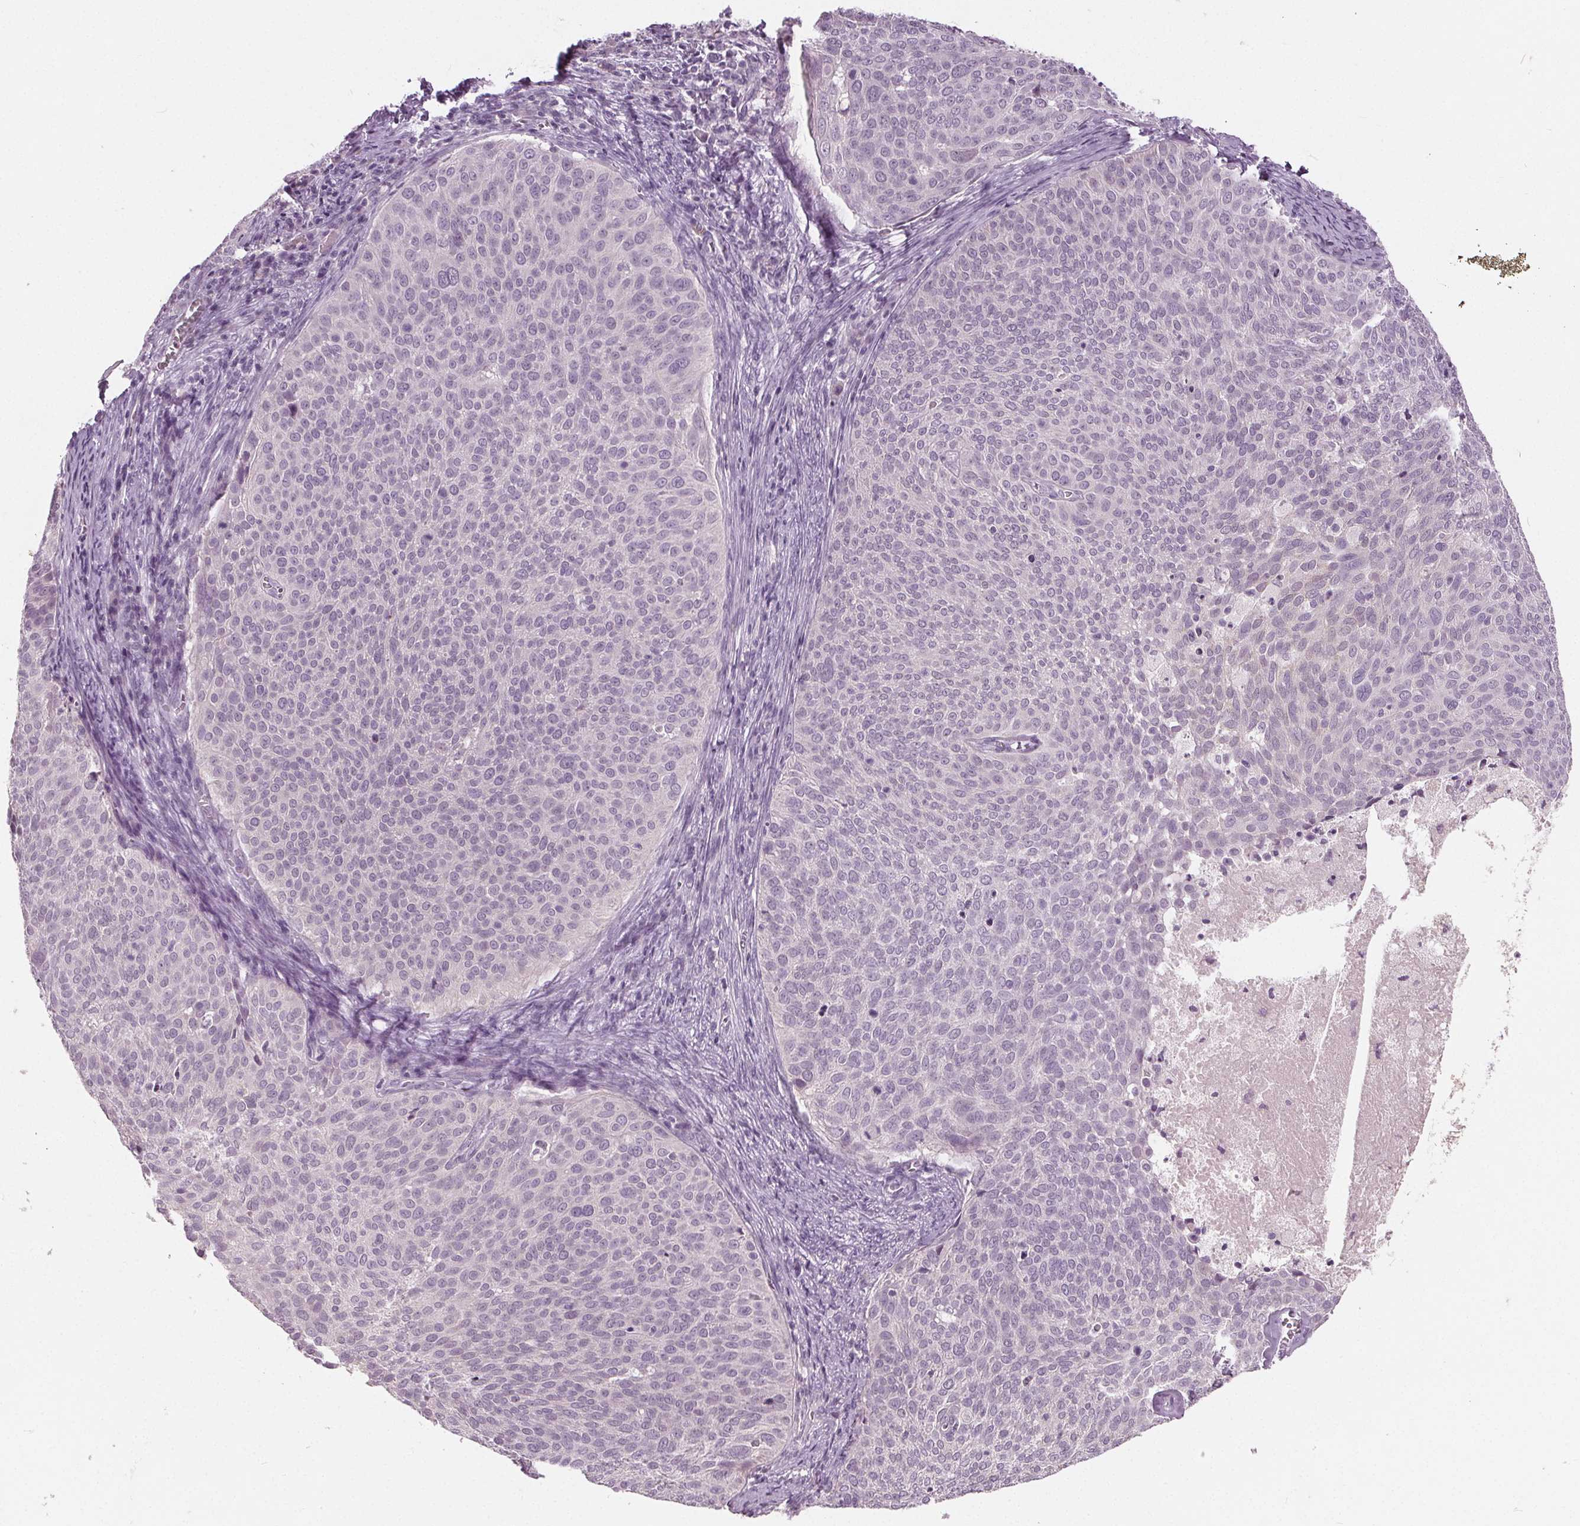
{"staining": {"intensity": "negative", "quantity": "none", "location": "none"}, "tissue": "cervical cancer", "cell_type": "Tumor cells", "image_type": "cancer", "snomed": [{"axis": "morphology", "description": "Squamous cell carcinoma, NOS"}, {"axis": "topography", "description": "Cervix"}], "caption": "An immunohistochemistry image of squamous cell carcinoma (cervical) is shown. There is no staining in tumor cells of squamous cell carcinoma (cervical). (IHC, brightfield microscopy, high magnification).", "gene": "TKFC", "patient": {"sex": "female", "age": 39}}